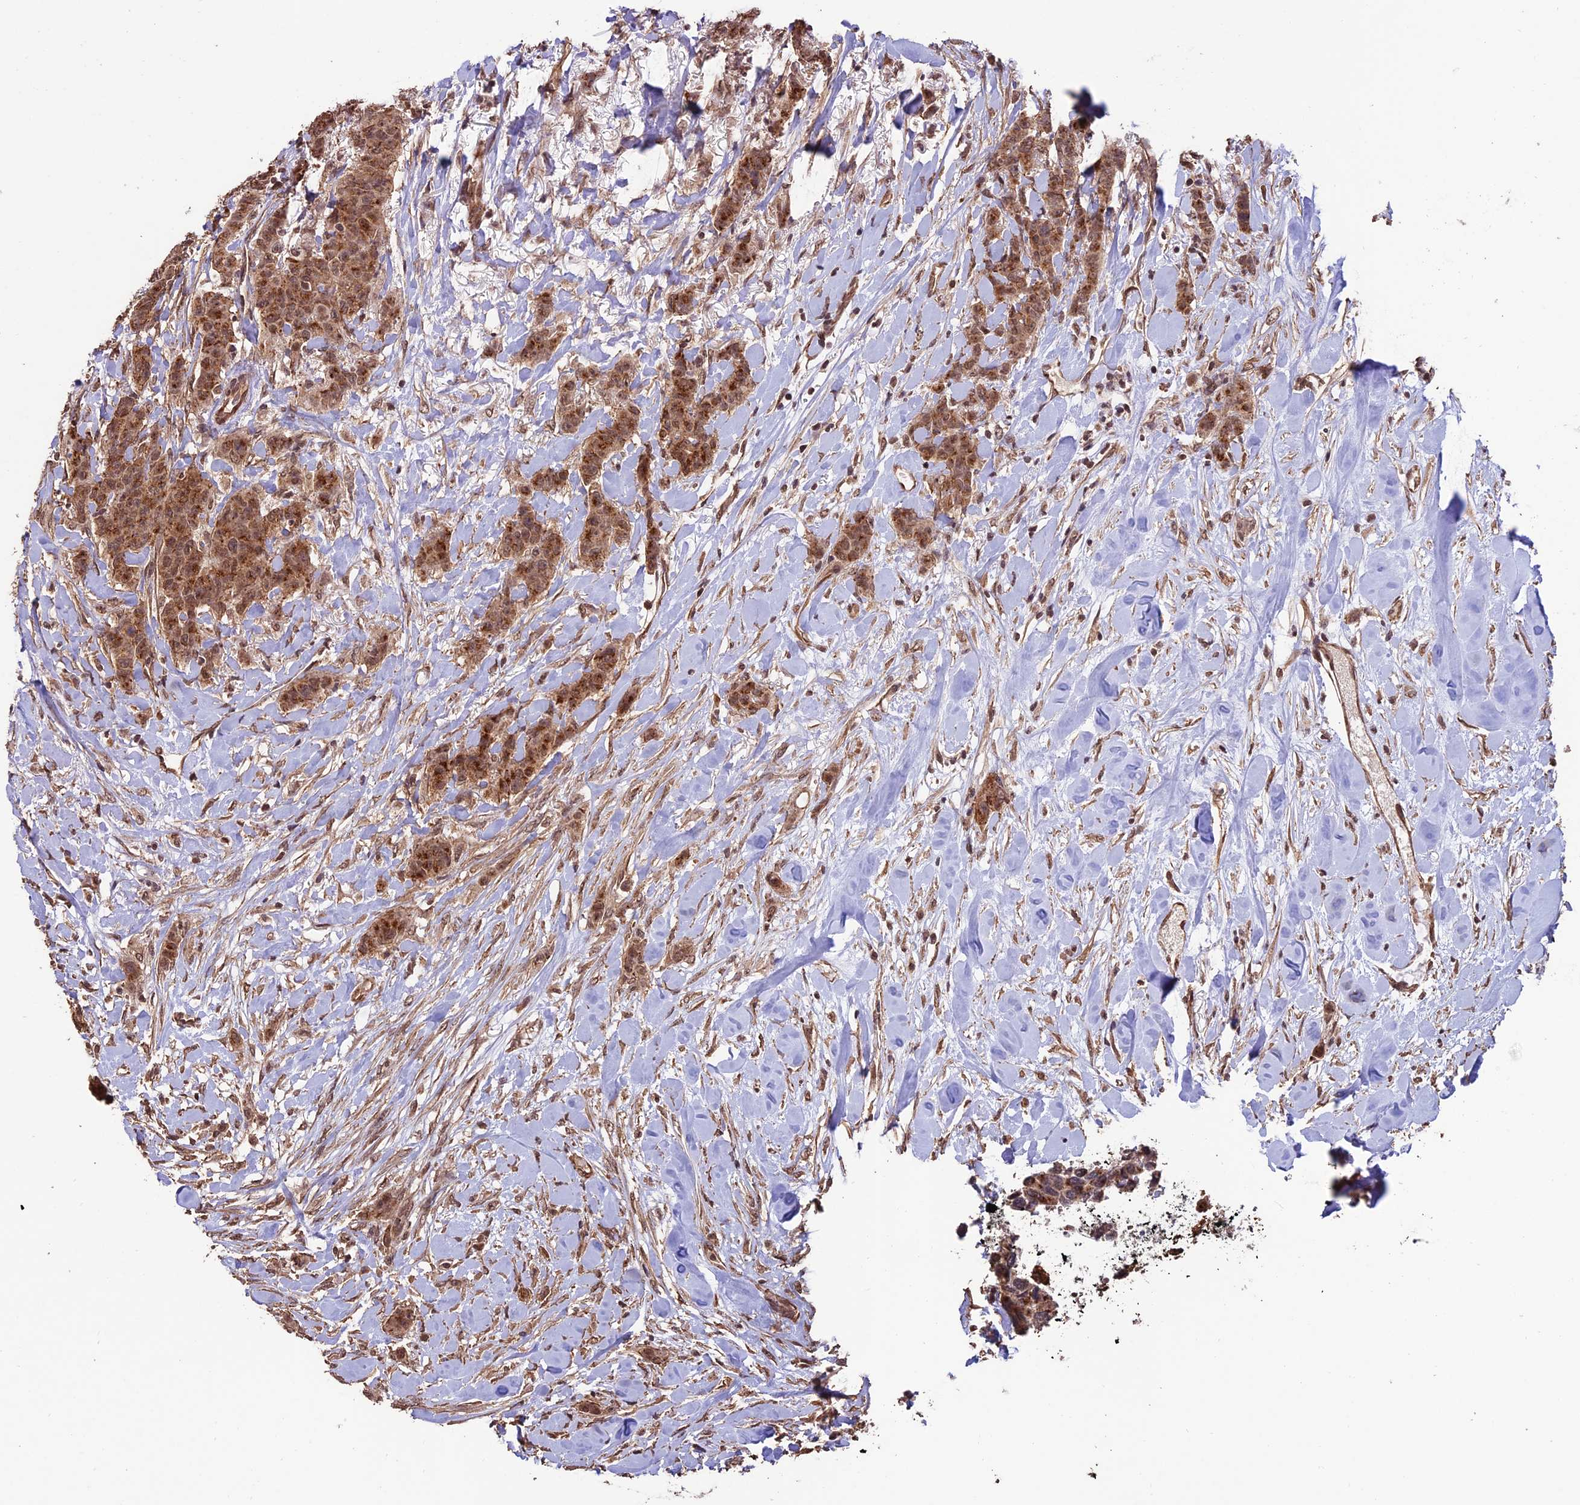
{"staining": {"intensity": "moderate", "quantity": ">75%", "location": "cytoplasmic/membranous,nuclear"}, "tissue": "breast cancer", "cell_type": "Tumor cells", "image_type": "cancer", "snomed": [{"axis": "morphology", "description": "Duct carcinoma"}, {"axis": "topography", "description": "Breast"}], "caption": "IHC (DAB (3,3'-diaminobenzidine)) staining of breast infiltrating ductal carcinoma shows moderate cytoplasmic/membranous and nuclear protein expression in about >75% of tumor cells.", "gene": "CABIN1", "patient": {"sex": "female", "age": 40}}